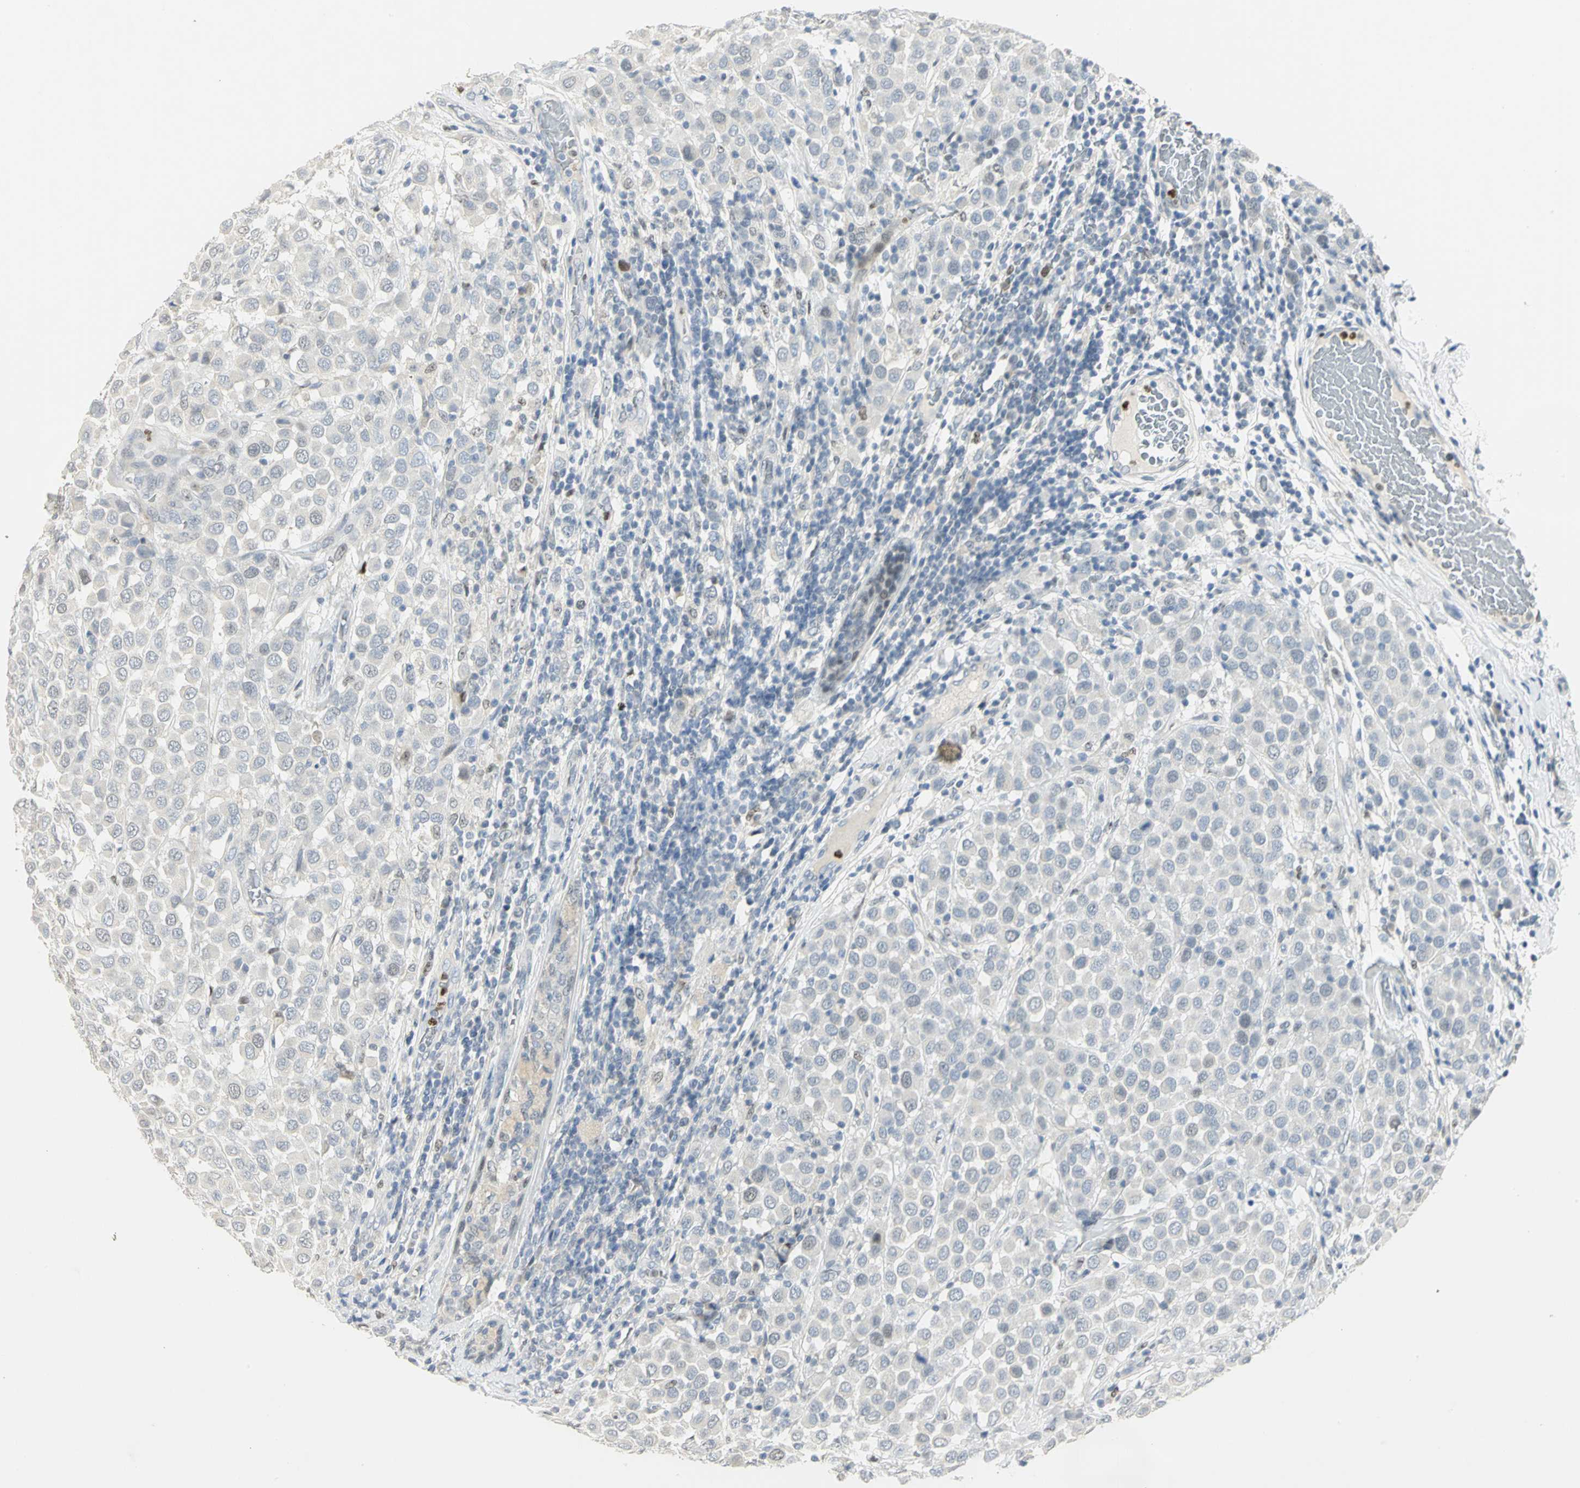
{"staining": {"intensity": "negative", "quantity": "none", "location": "none"}, "tissue": "breast cancer", "cell_type": "Tumor cells", "image_type": "cancer", "snomed": [{"axis": "morphology", "description": "Duct carcinoma"}, {"axis": "topography", "description": "Breast"}], "caption": "The immunohistochemistry (IHC) image has no significant positivity in tumor cells of intraductal carcinoma (breast) tissue.", "gene": "BCL6", "patient": {"sex": "female", "age": 61}}